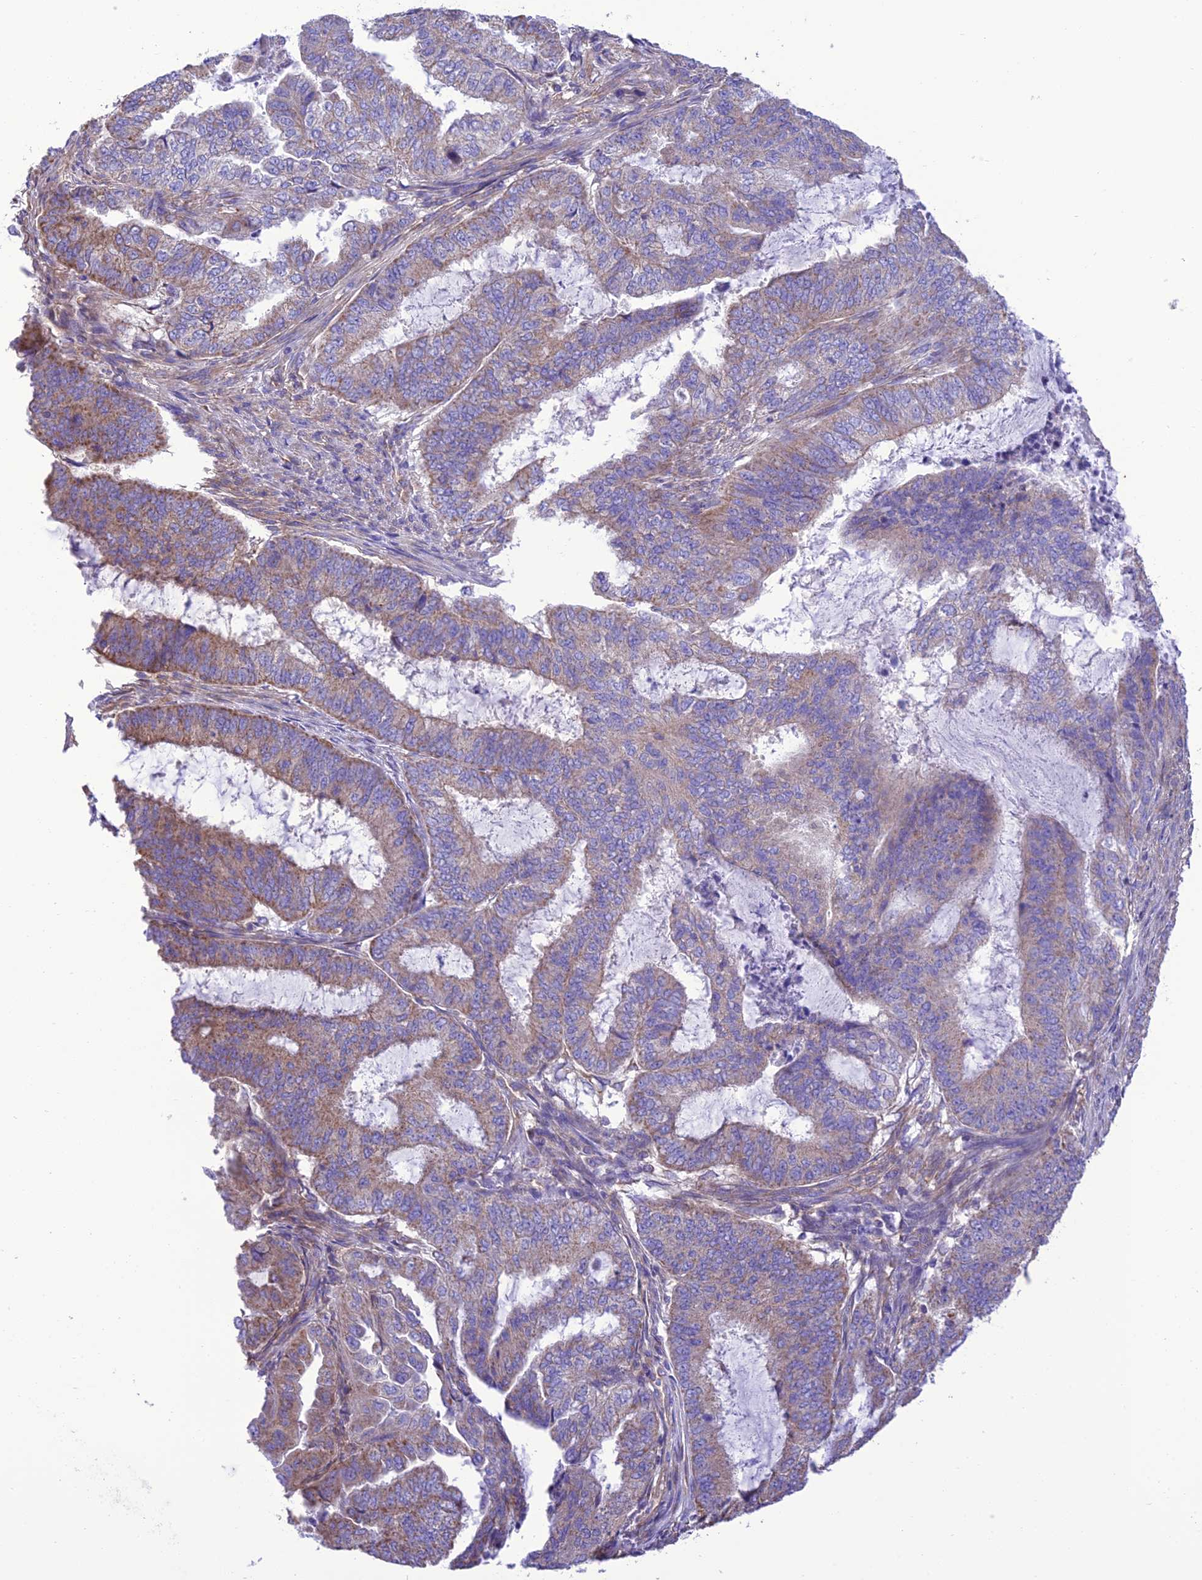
{"staining": {"intensity": "moderate", "quantity": "<25%", "location": "cytoplasmic/membranous"}, "tissue": "endometrial cancer", "cell_type": "Tumor cells", "image_type": "cancer", "snomed": [{"axis": "morphology", "description": "Adenocarcinoma, NOS"}, {"axis": "topography", "description": "Endometrium"}], "caption": "IHC micrograph of adenocarcinoma (endometrial) stained for a protein (brown), which demonstrates low levels of moderate cytoplasmic/membranous positivity in about <25% of tumor cells.", "gene": "MAP3K12", "patient": {"sex": "female", "age": 51}}